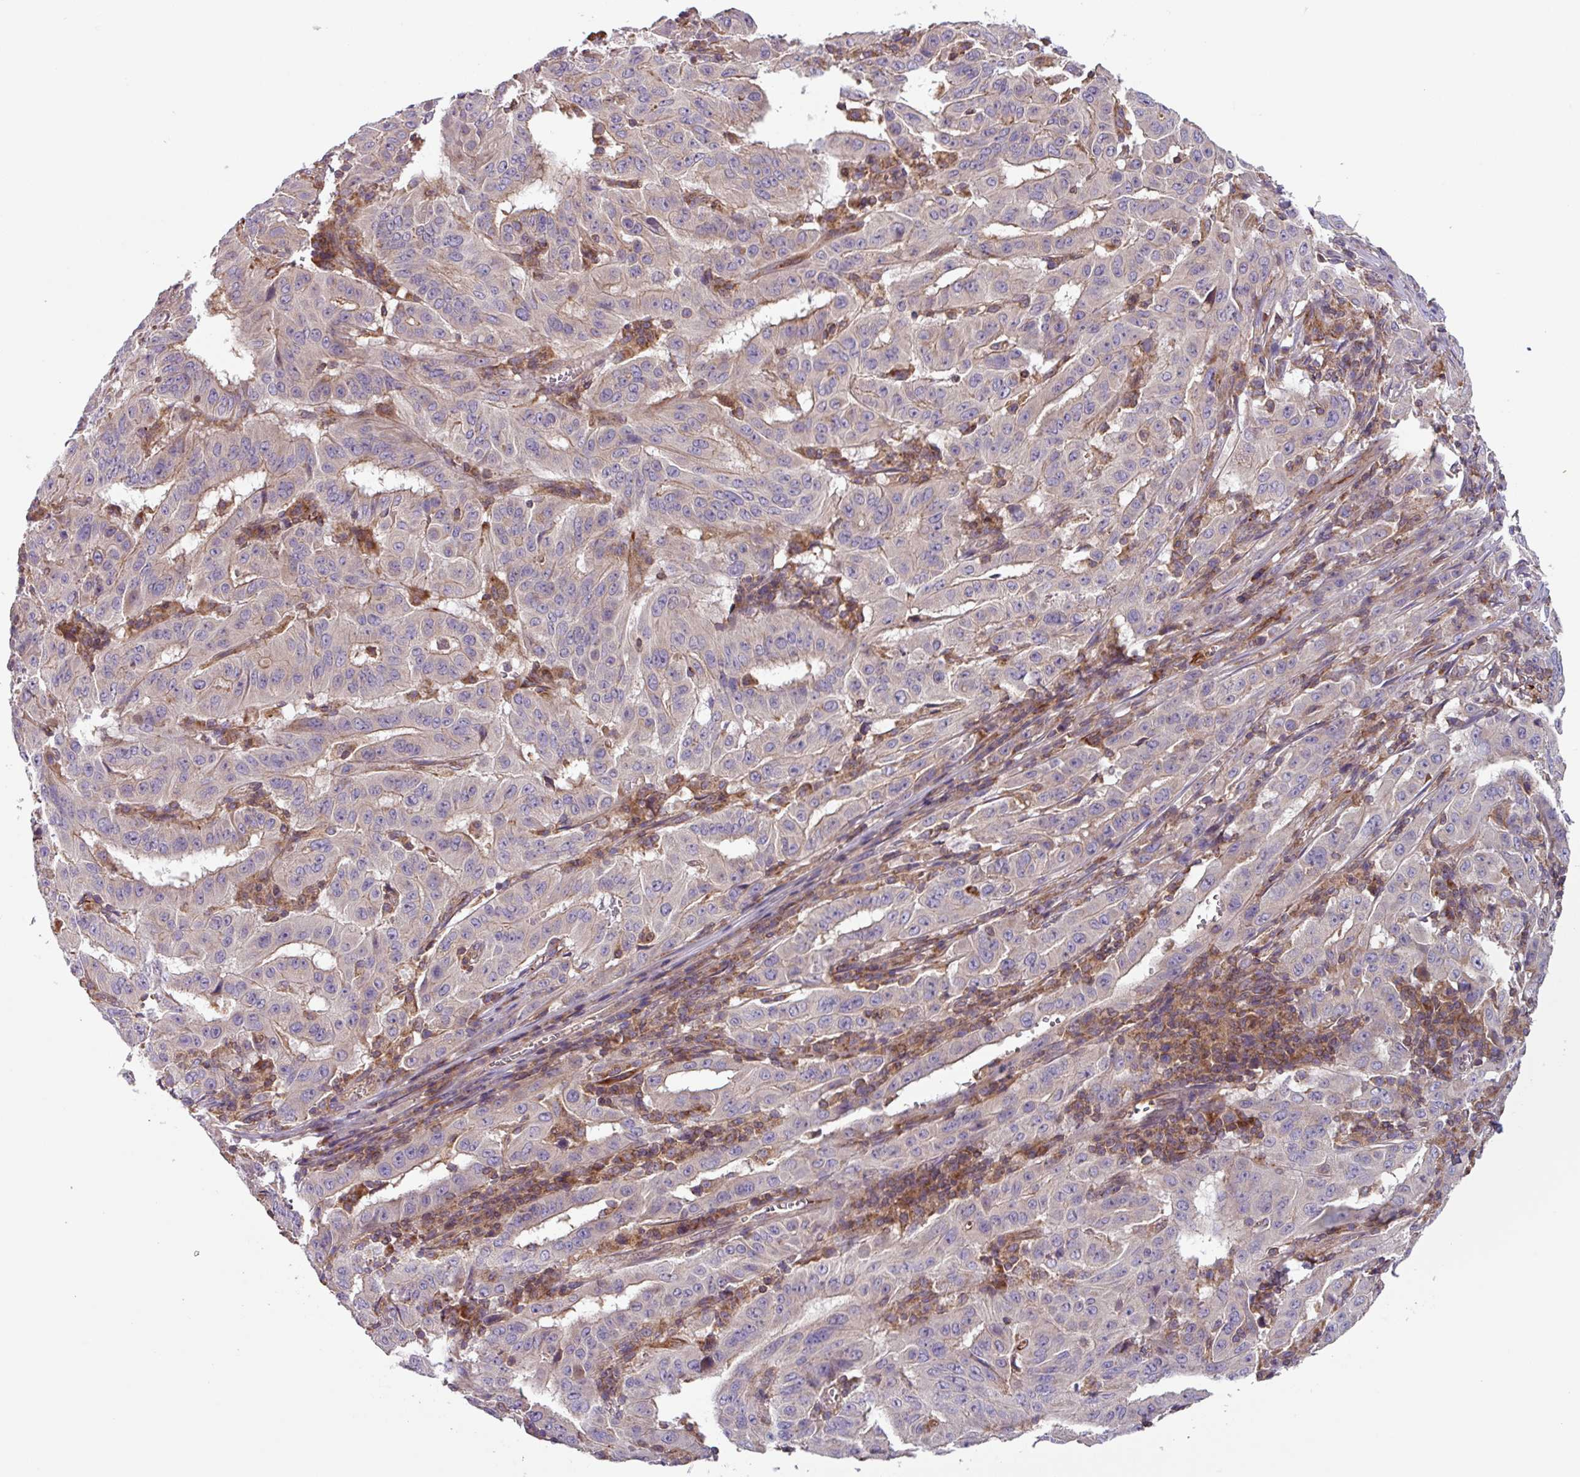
{"staining": {"intensity": "negative", "quantity": "none", "location": "none"}, "tissue": "pancreatic cancer", "cell_type": "Tumor cells", "image_type": "cancer", "snomed": [{"axis": "morphology", "description": "Adenocarcinoma, NOS"}, {"axis": "topography", "description": "Pancreas"}], "caption": "There is no significant positivity in tumor cells of adenocarcinoma (pancreatic).", "gene": "PLEKHD1", "patient": {"sex": "male", "age": 63}}